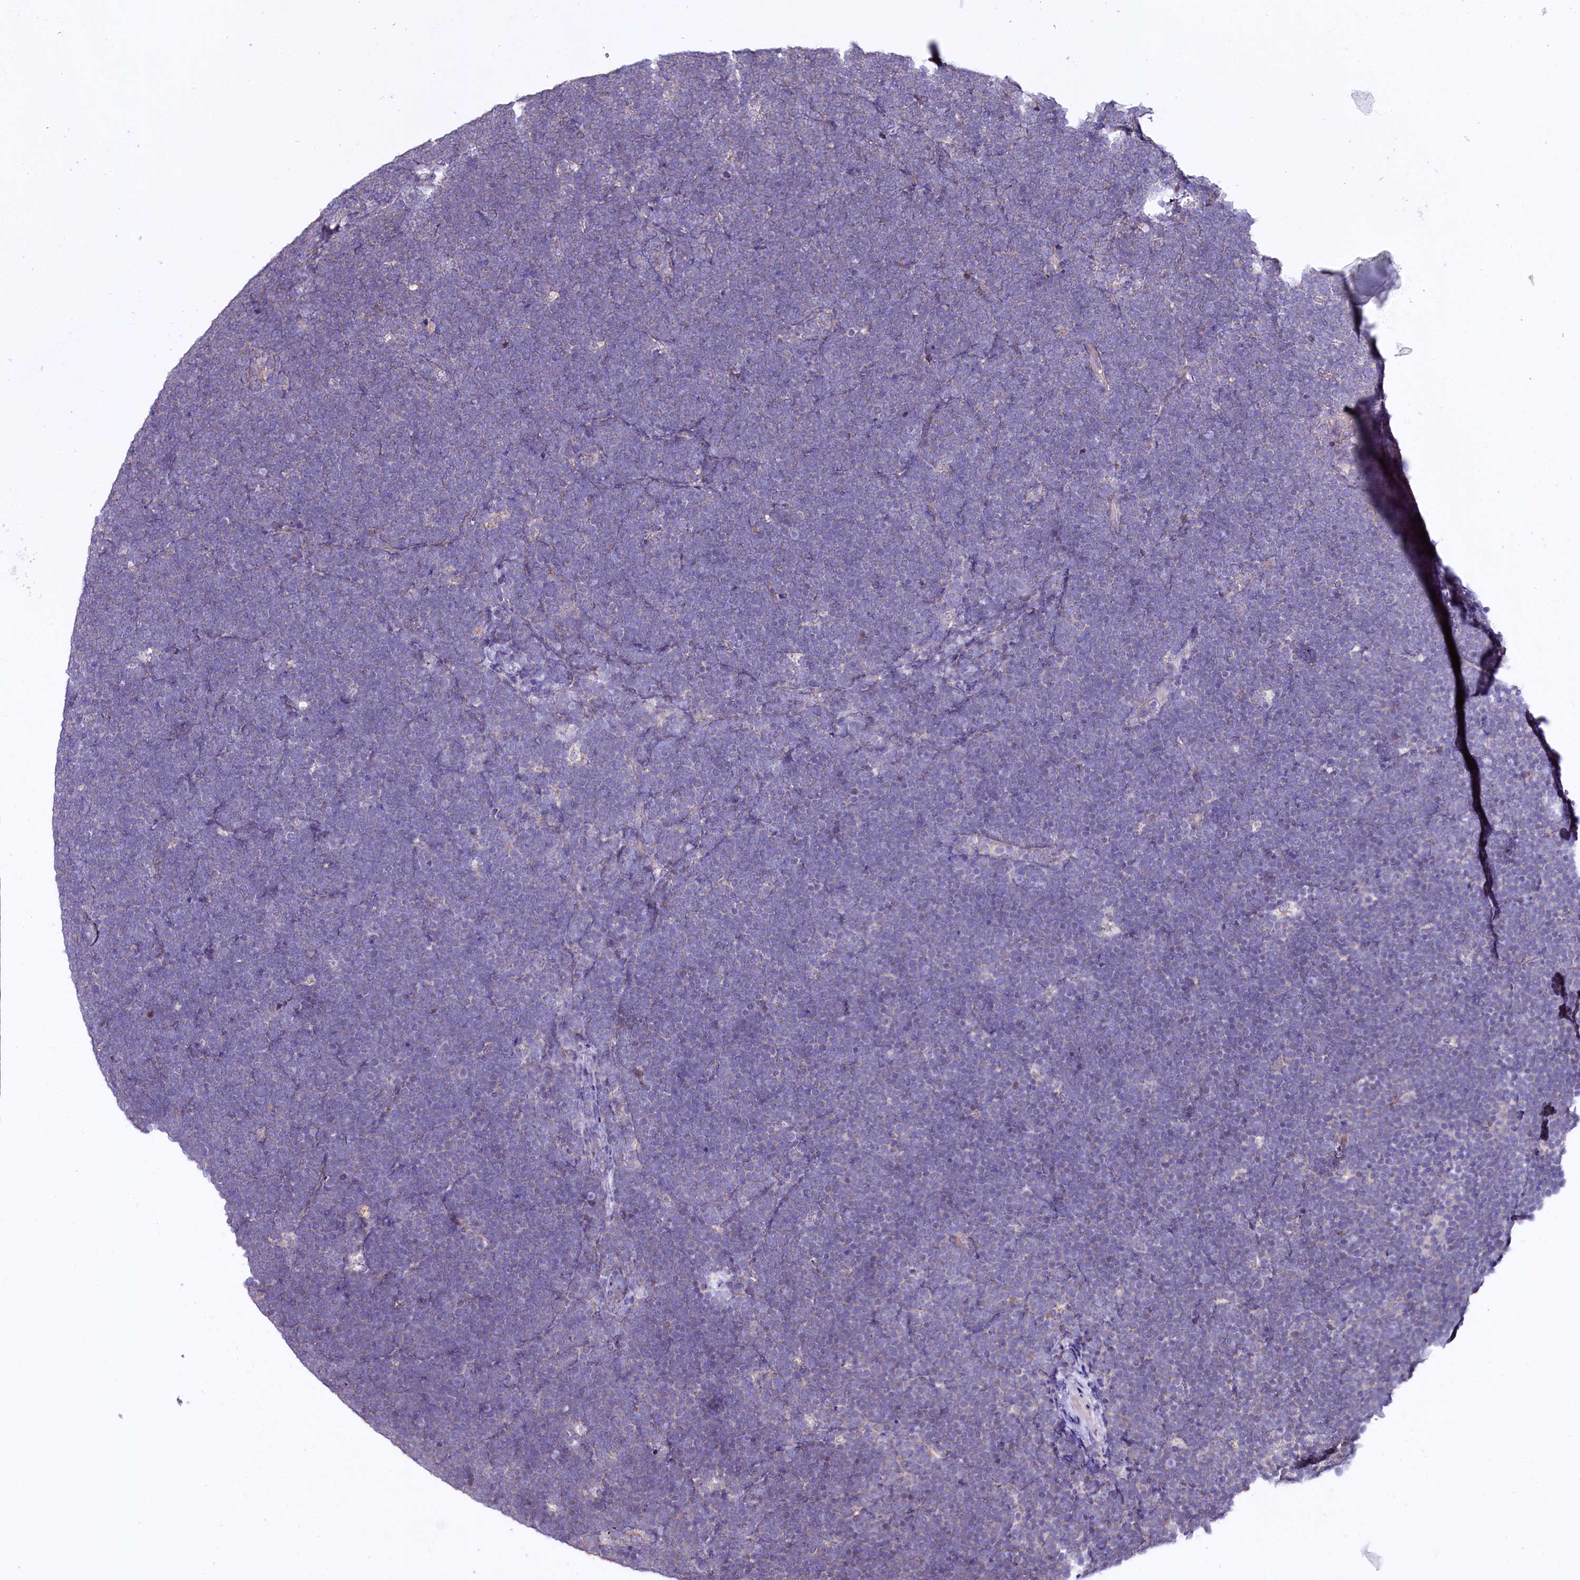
{"staining": {"intensity": "negative", "quantity": "none", "location": "none"}, "tissue": "lymphoma", "cell_type": "Tumor cells", "image_type": "cancer", "snomed": [{"axis": "morphology", "description": "Malignant lymphoma, non-Hodgkin's type, High grade"}, {"axis": "topography", "description": "Lymph node"}], "caption": "The image reveals no staining of tumor cells in malignant lymphoma, non-Hodgkin's type (high-grade).", "gene": "CEP295", "patient": {"sex": "male", "age": 13}}